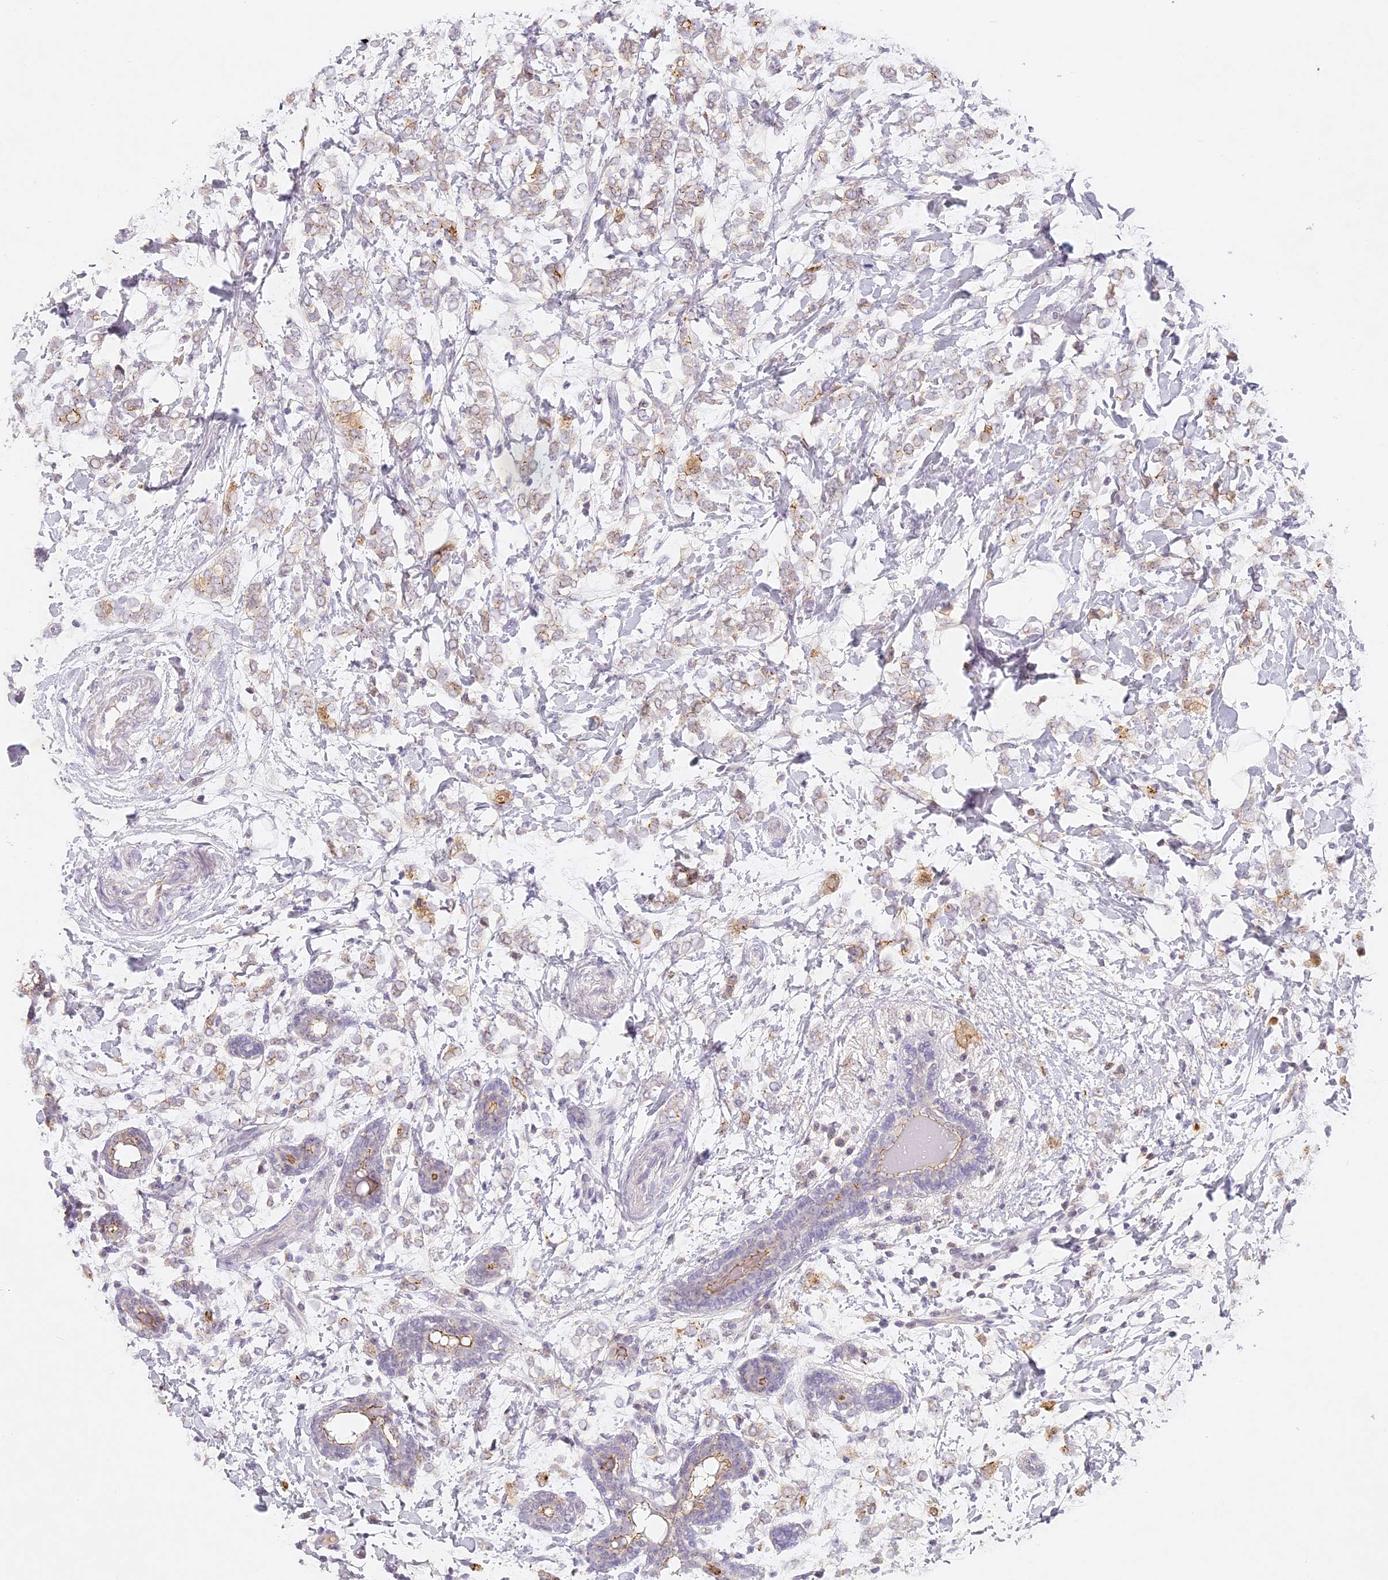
{"staining": {"intensity": "weak", "quantity": "<25%", "location": "cytoplasmic/membranous"}, "tissue": "breast cancer", "cell_type": "Tumor cells", "image_type": "cancer", "snomed": [{"axis": "morphology", "description": "Normal tissue, NOS"}, {"axis": "morphology", "description": "Lobular carcinoma"}, {"axis": "topography", "description": "Breast"}], "caption": "This is an immunohistochemistry (IHC) histopathology image of human lobular carcinoma (breast). There is no expression in tumor cells.", "gene": "ELL3", "patient": {"sex": "female", "age": 47}}